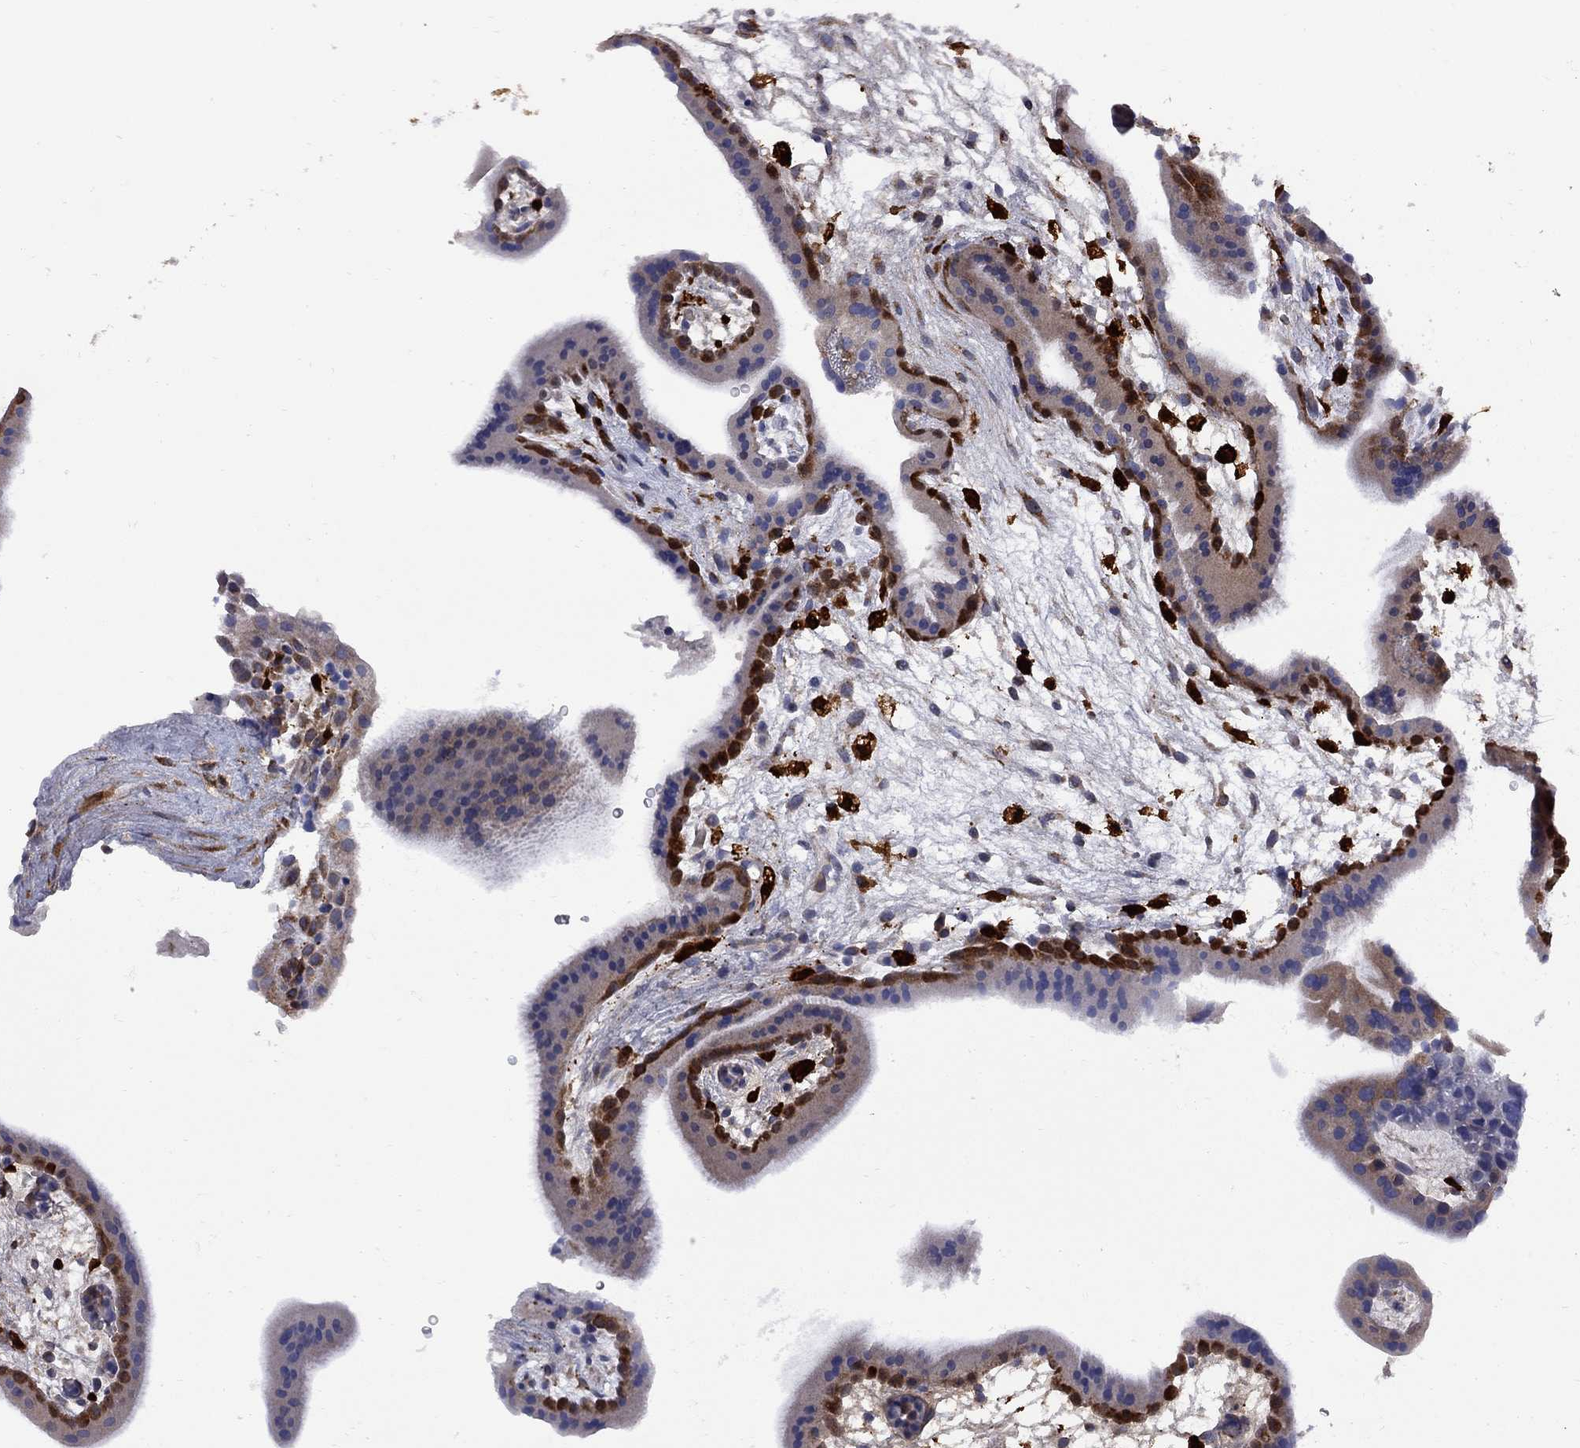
{"staining": {"intensity": "strong", "quantity": "25%-75%", "location": "cytoplasmic/membranous"}, "tissue": "placenta", "cell_type": "Decidual cells", "image_type": "normal", "snomed": [{"axis": "morphology", "description": "Normal tissue, NOS"}, {"axis": "topography", "description": "Placenta"}], "caption": "Immunohistochemistry (IHC) image of unremarkable human placenta stained for a protein (brown), which demonstrates high levels of strong cytoplasmic/membranous expression in about 25%-75% of decidual cells.", "gene": "MTHFR", "patient": {"sex": "female", "age": 19}}